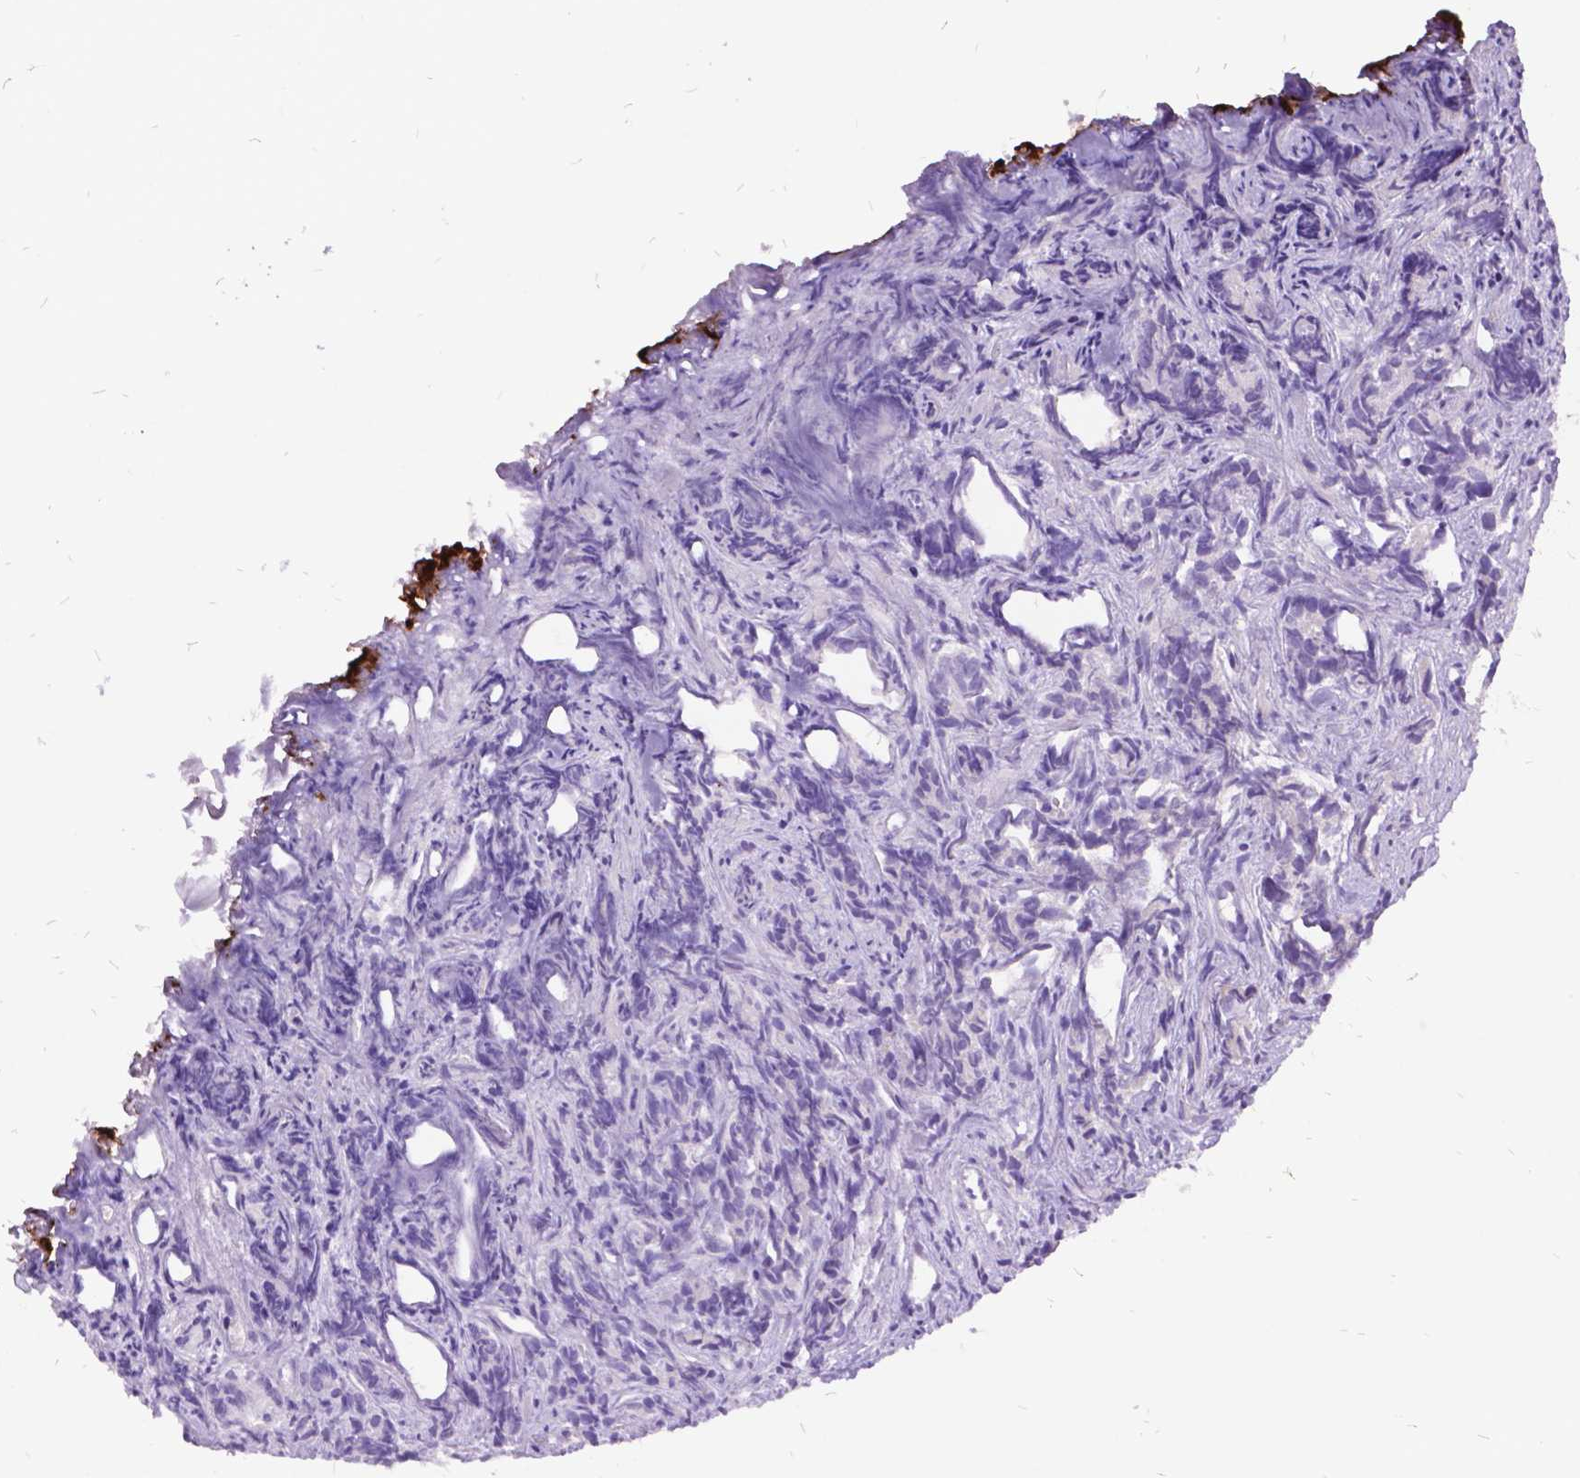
{"staining": {"intensity": "negative", "quantity": "none", "location": "none"}, "tissue": "prostate cancer", "cell_type": "Tumor cells", "image_type": "cancer", "snomed": [{"axis": "morphology", "description": "Adenocarcinoma, High grade"}, {"axis": "topography", "description": "Prostate"}], "caption": "IHC of high-grade adenocarcinoma (prostate) displays no staining in tumor cells.", "gene": "GRB7", "patient": {"sex": "male", "age": 84}}